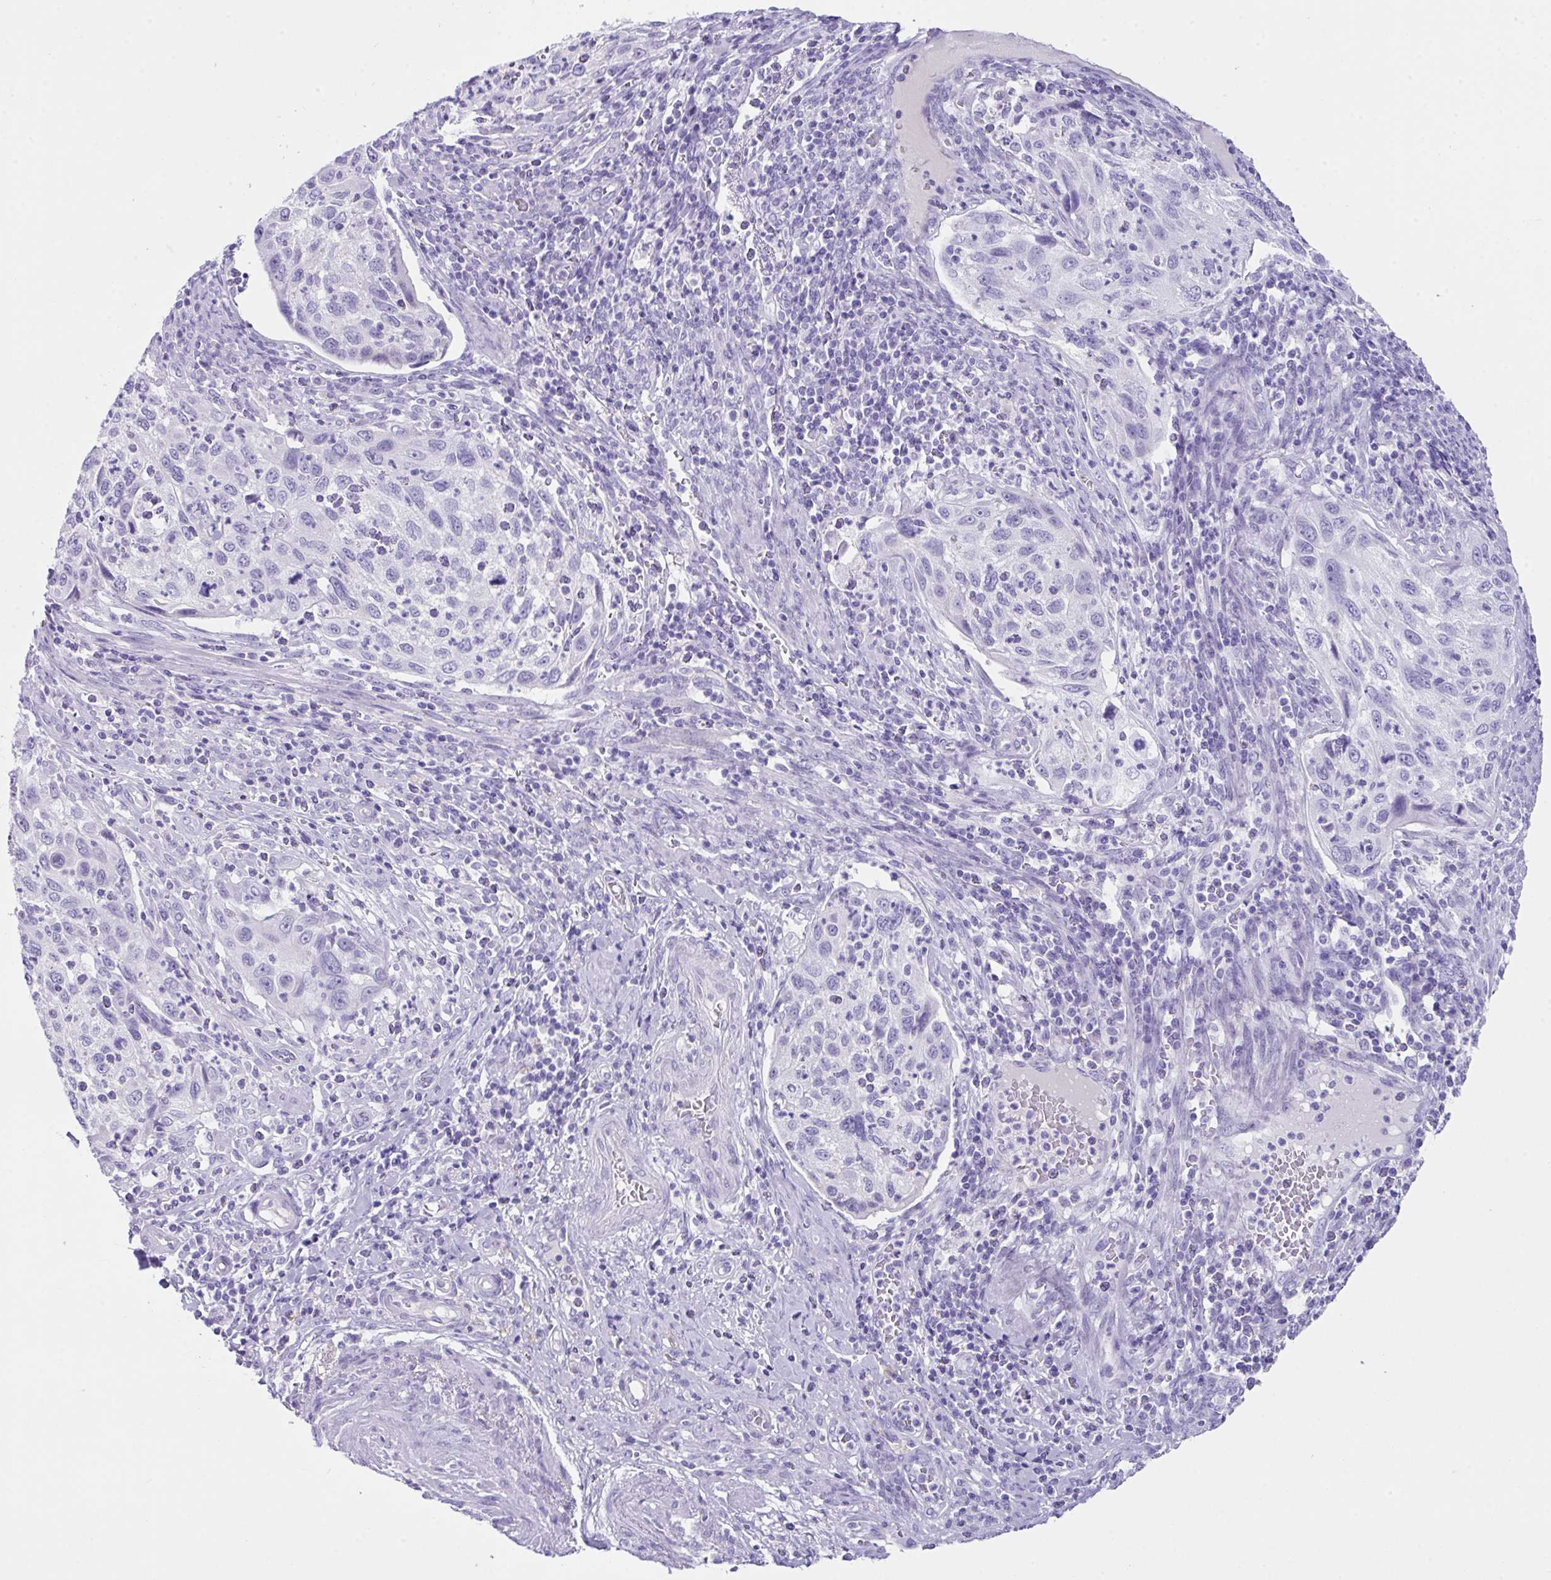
{"staining": {"intensity": "negative", "quantity": "none", "location": "none"}, "tissue": "cervical cancer", "cell_type": "Tumor cells", "image_type": "cancer", "snomed": [{"axis": "morphology", "description": "Squamous cell carcinoma, NOS"}, {"axis": "topography", "description": "Cervix"}], "caption": "Photomicrograph shows no significant protein positivity in tumor cells of cervical cancer (squamous cell carcinoma).", "gene": "LGALS4", "patient": {"sex": "female", "age": 70}}